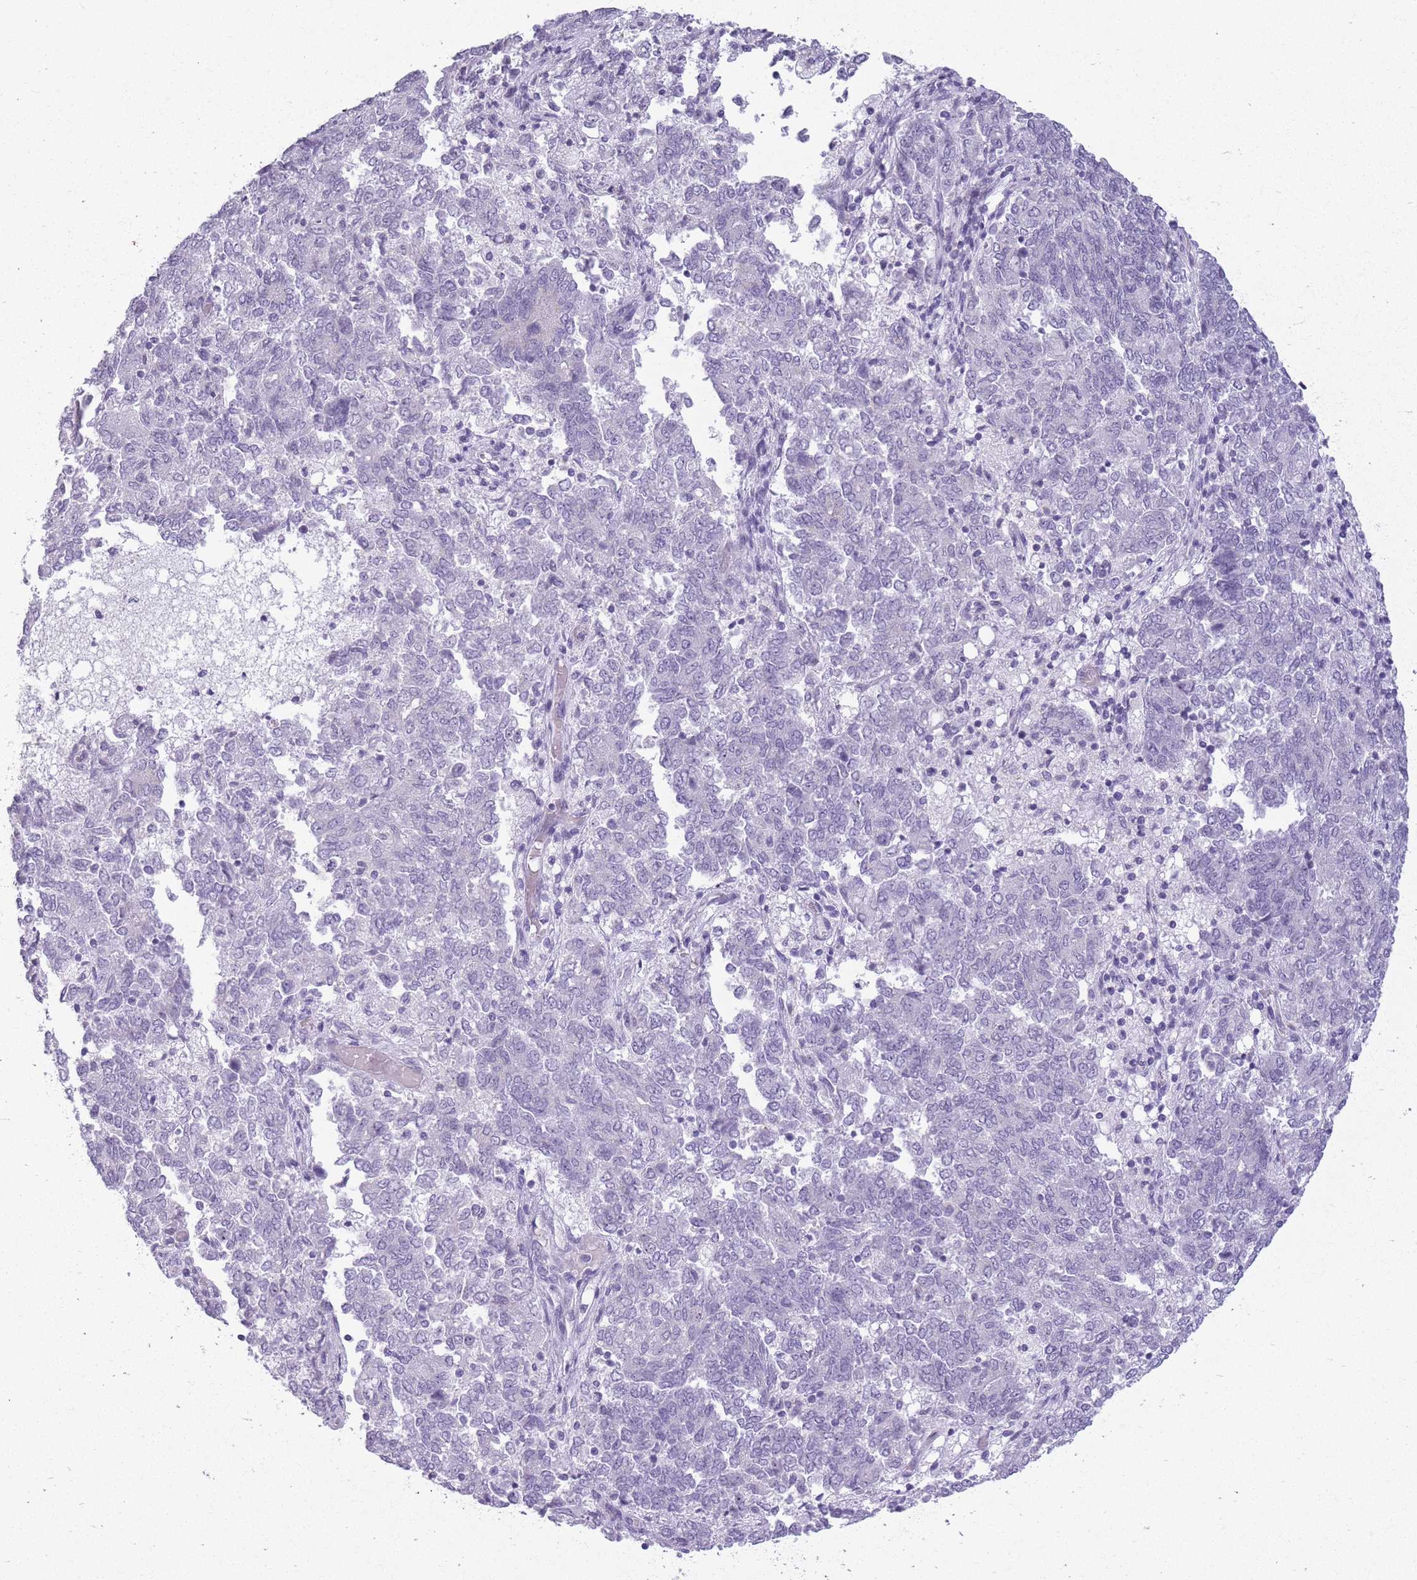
{"staining": {"intensity": "negative", "quantity": "none", "location": "none"}, "tissue": "endometrial cancer", "cell_type": "Tumor cells", "image_type": "cancer", "snomed": [{"axis": "morphology", "description": "Adenocarcinoma, NOS"}, {"axis": "topography", "description": "Endometrium"}], "caption": "Tumor cells show no significant positivity in endometrial cancer. (Immunohistochemistry (ihc), brightfield microscopy, high magnification).", "gene": "GOLGA6D", "patient": {"sex": "female", "age": 80}}